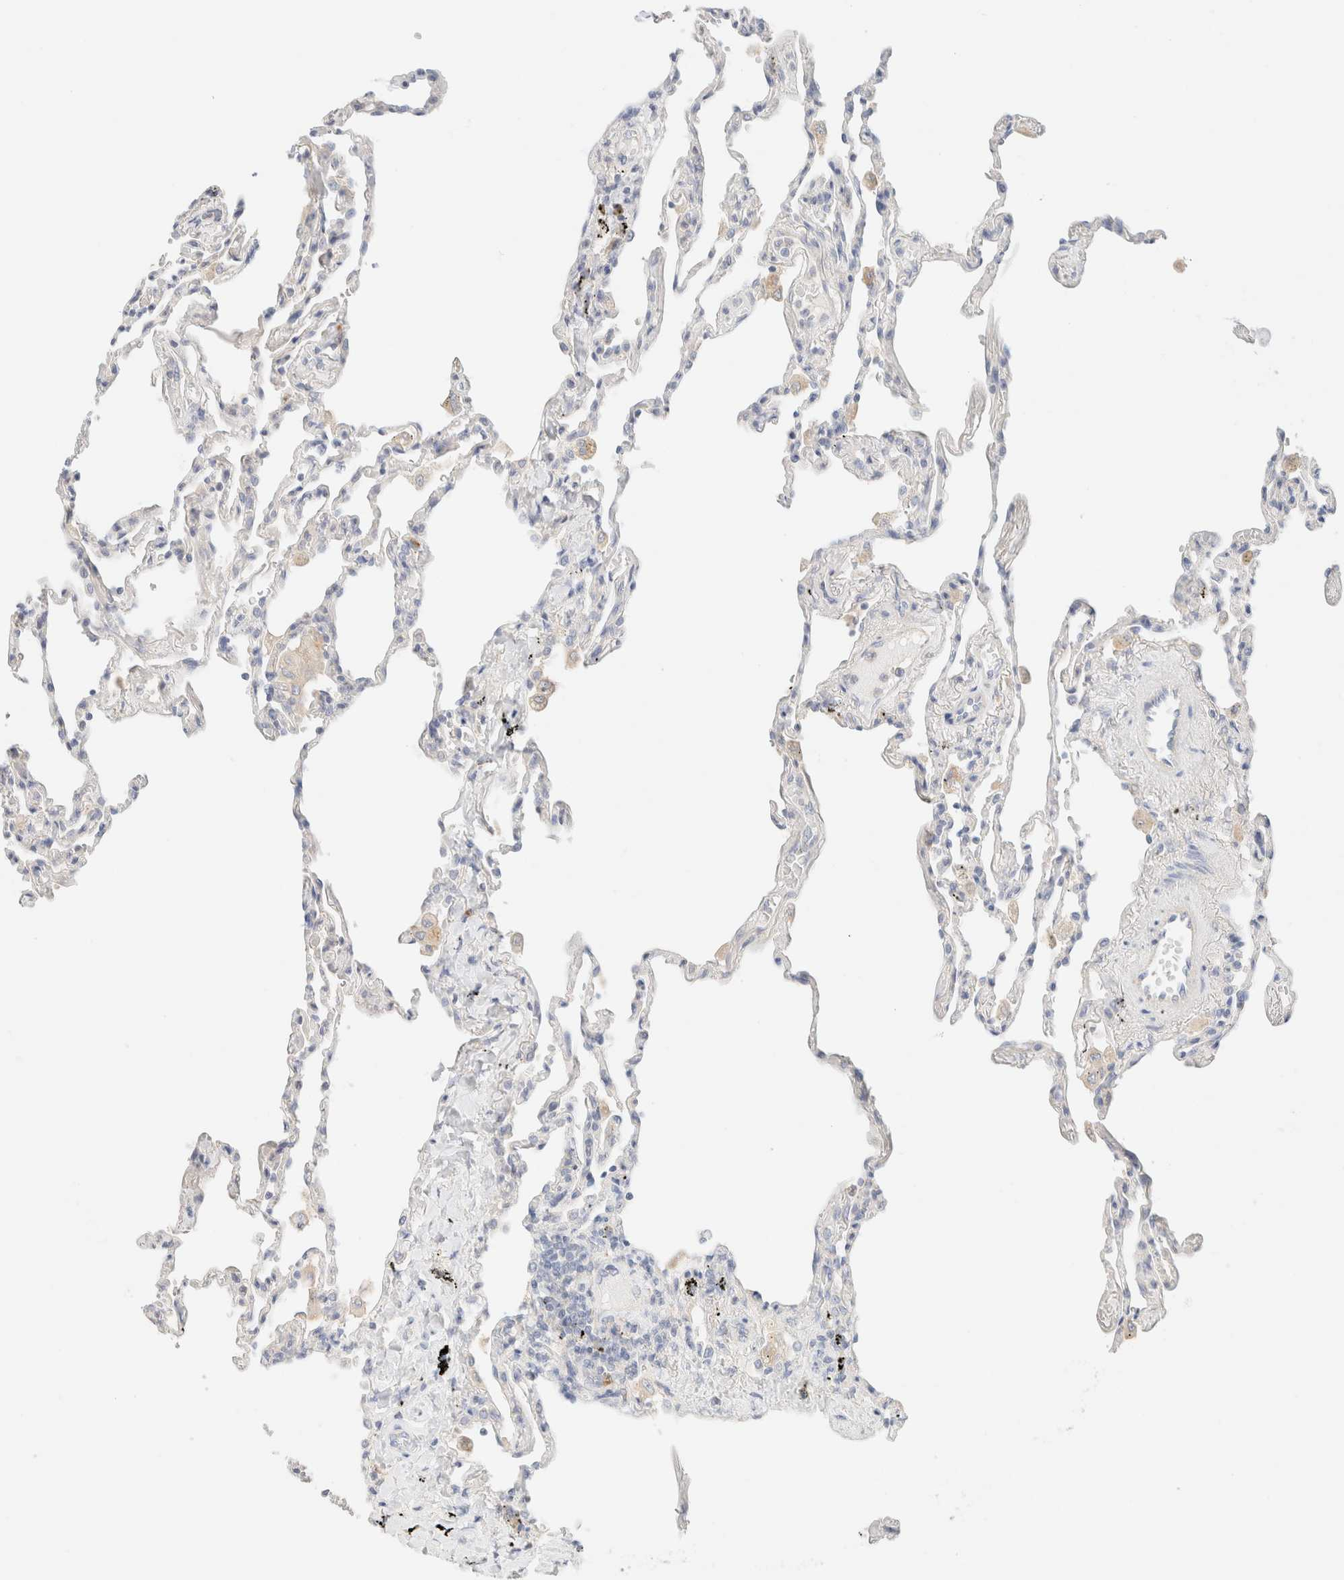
{"staining": {"intensity": "negative", "quantity": "none", "location": "none"}, "tissue": "lung", "cell_type": "Alveolar cells", "image_type": "normal", "snomed": [{"axis": "morphology", "description": "Normal tissue, NOS"}, {"axis": "topography", "description": "Lung"}], "caption": "High magnification brightfield microscopy of benign lung stained with DAB (3,3'-diaminobenzidine) (brown) and counterstained with hematoxylin (blue): alveolar cells show no significant staining.", "gene": "SARM1", "patient": {"sex": "male", "age": 59}}